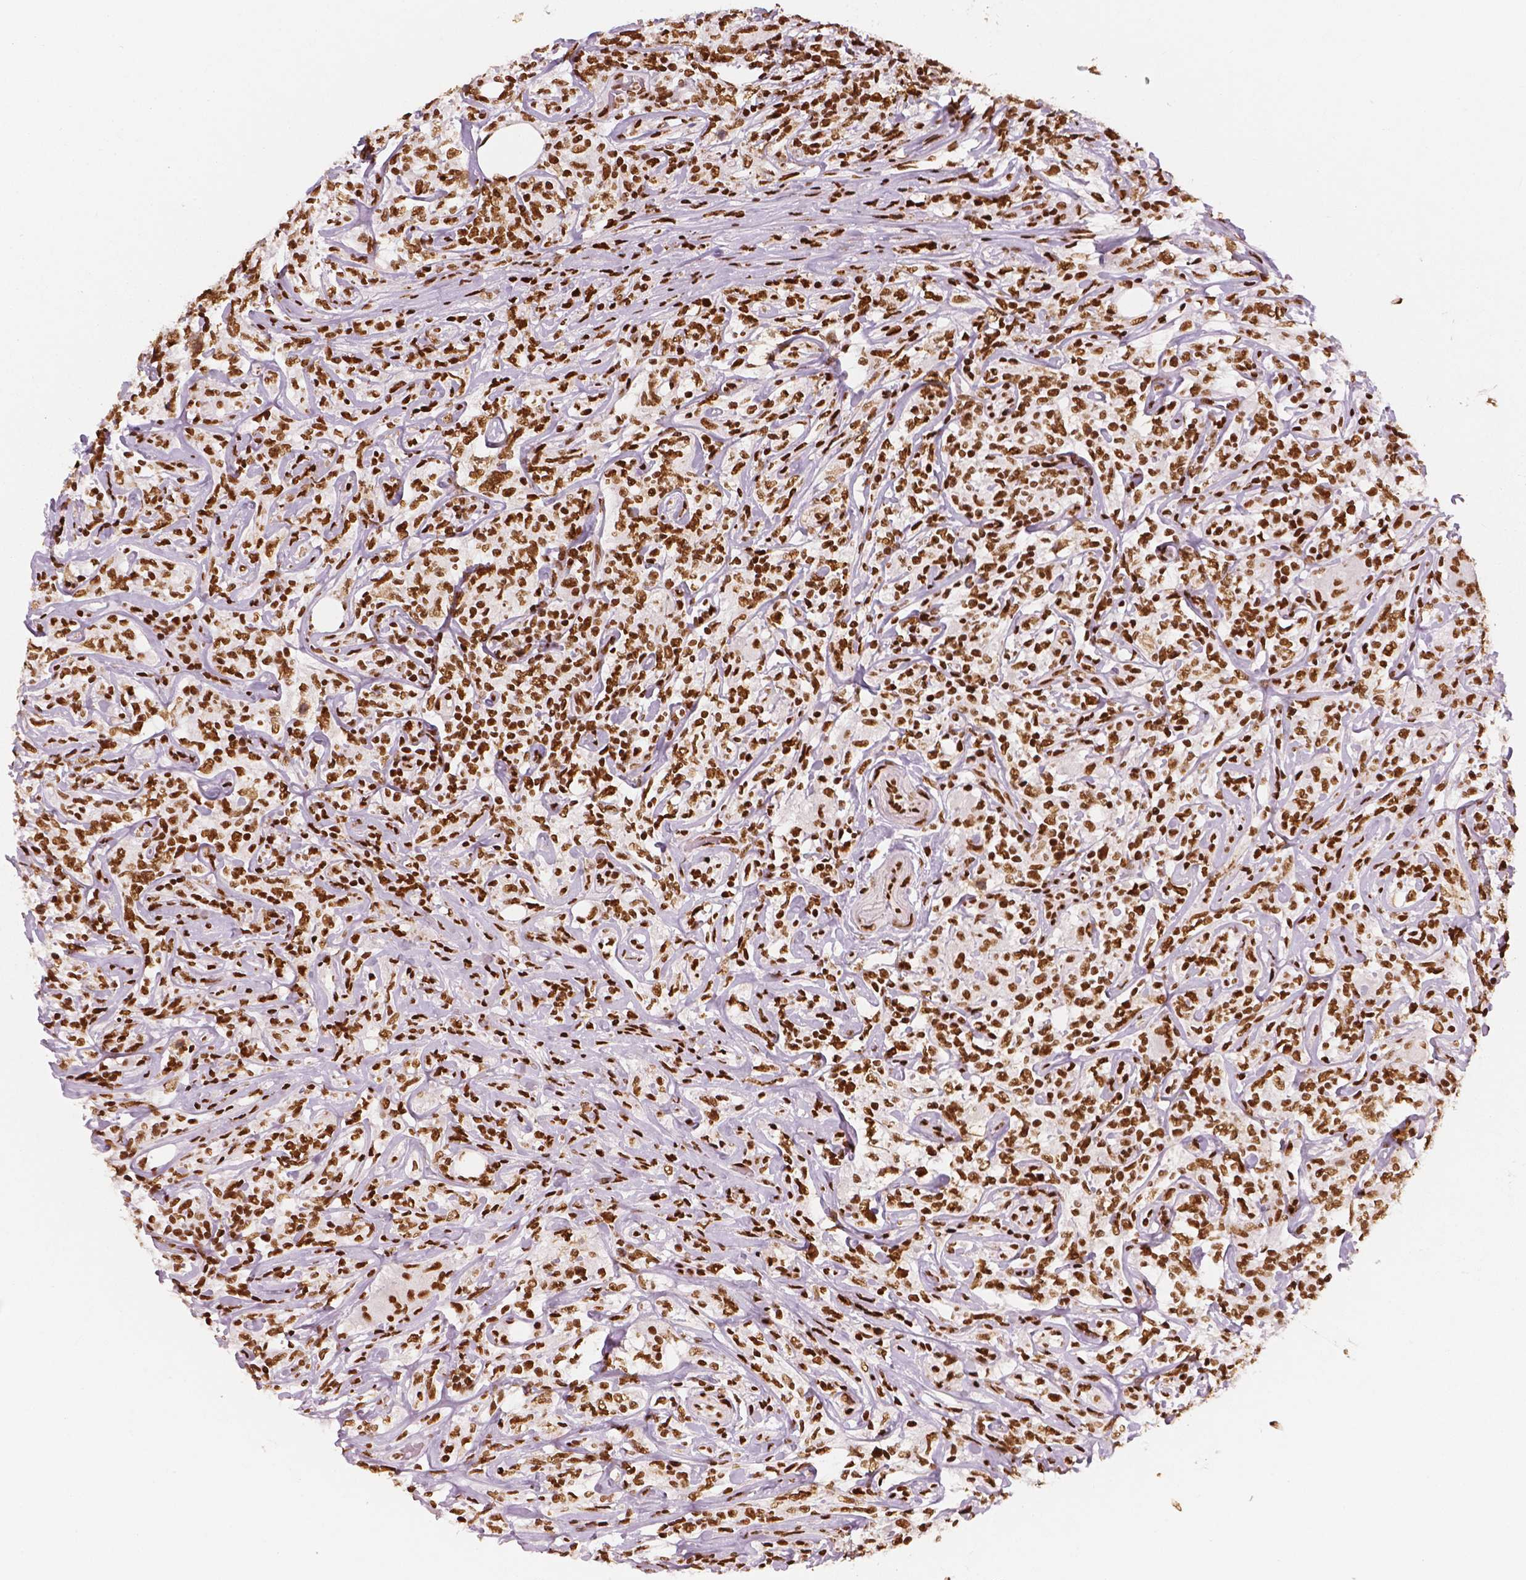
{"staining": {"intensity": "strong", "quantity": ">75%", "location": "nuclear"}, "tissue": "lymphoma", "cell_type": "Tumor cells", "image_type": "cancer", "snomed": [{"axis": "morphology", "description": "Malignant lymphoma, non-Hodgkin's type, High grade"}, {"axis": "topography", "description": "Lymph node"}], "caption": "A brown stain labels strong nuclear expression of a protein in human malignant lymphoma, non-Hodgkin's type (high-grade) tumor cells. The staining was performed using DAB (3,3'-diaminobenzidine) to visualize the protein expression in brown, while the nuclei were stained in blue with hematoxylin (Magnification: 20x).", "gene": "BRD4", "patient": {"sex": "female", "age": 84}}